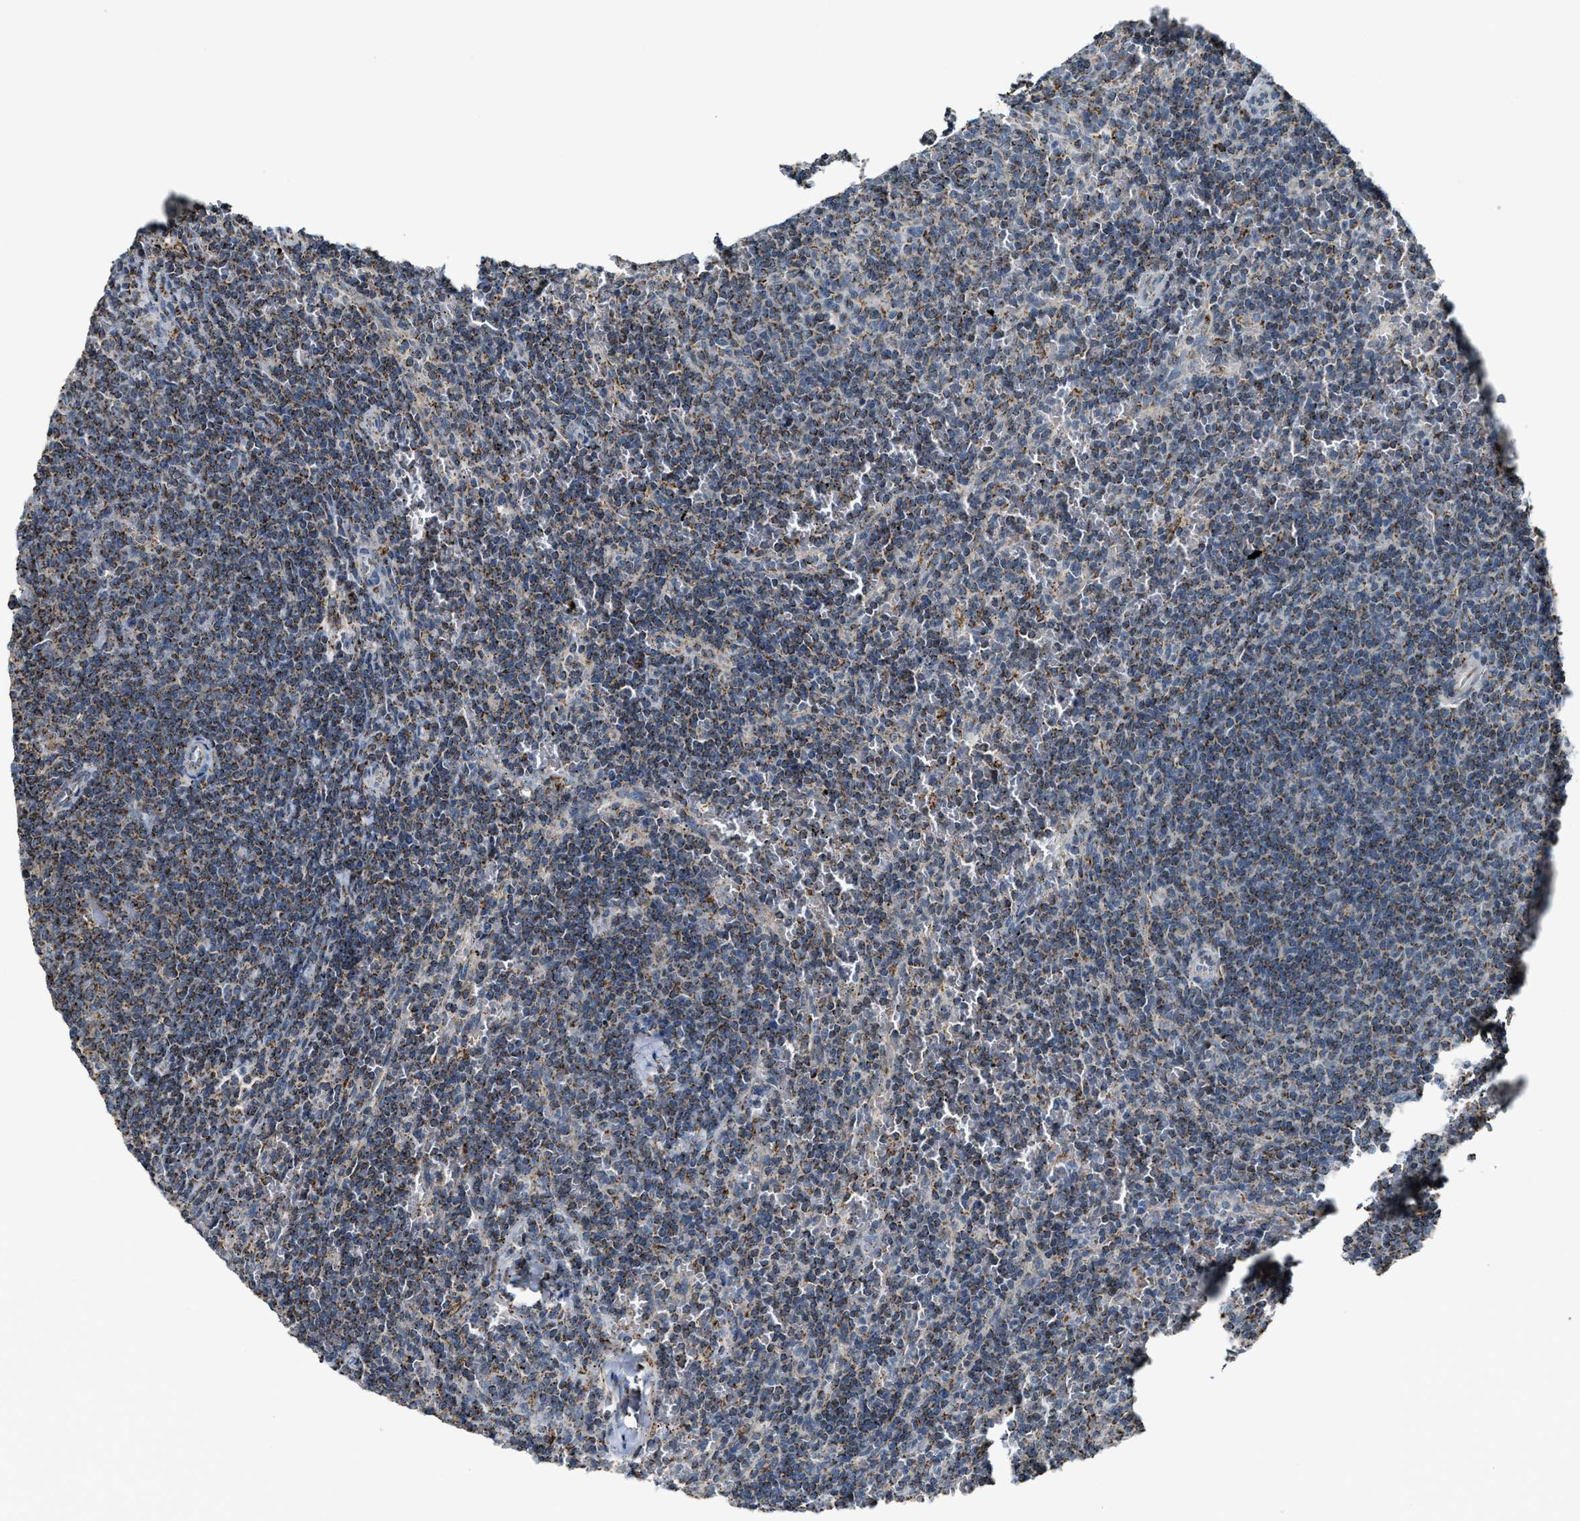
{"staining": {"intensity": "moderate", "quantity": ">75%", "location": "cytoplasmic/membranous"}, "tissue": "lymphoma", "cell_type": "Tumor cells", "image_type": "cancer", "snomed": [{"axis": "morphology", "description": "Malignant lymphoma, non-Hodgkin's type, Low grade"}, {"axis": "topography", "description": "Spleen"}], "caption": "Moderate cytoplasmic/membranous positivity for a protein is identified in about >75% of tumor cells of lymphoma using immunohistochemistry (IHC).", "gene": "CHN2", "patient": {"sex": "female", "age": 50}}